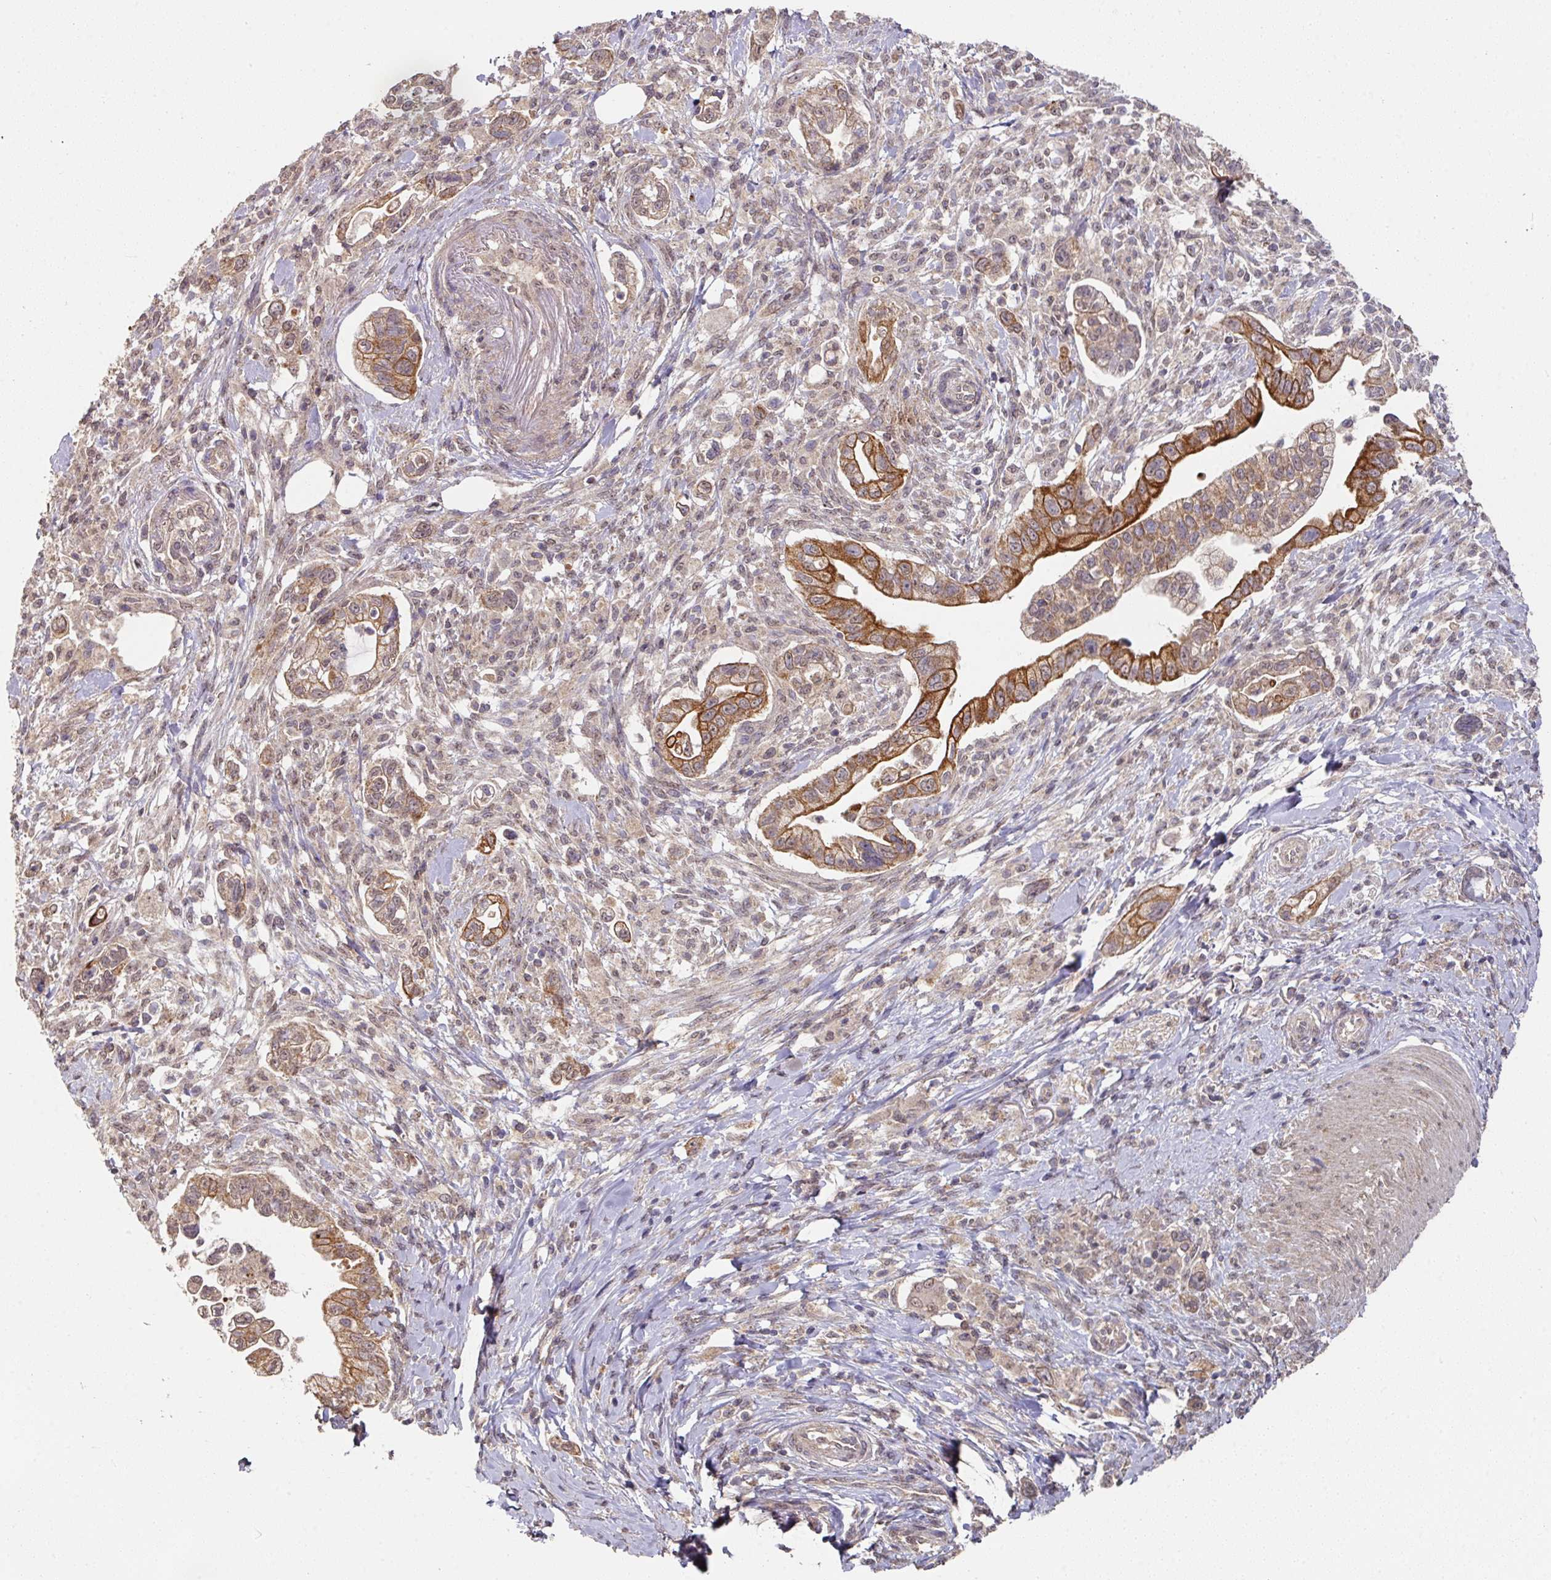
{"staining": {"intensity": "moderate", "quantity": ">75%", "location": "cytoplasmic/membranous"}, "tissue": "pancreatic cancer", "cell_type": "Tumor cells", "image_type": "cancer", "snomed": [{"axis": "morphology", "description": "Adenocarcinoma, NOS"}, {"axis": "topography", "description": "Pancreas"}], "caption": "Immunohistochemical staining of pancreatic adenocarcinoma demonstrates moderate cytoplasmic/membranous protein expression in about >75% of tumor cells.", "gene": "EXTL3", "patient": {"sex": "male", "age": 70}}